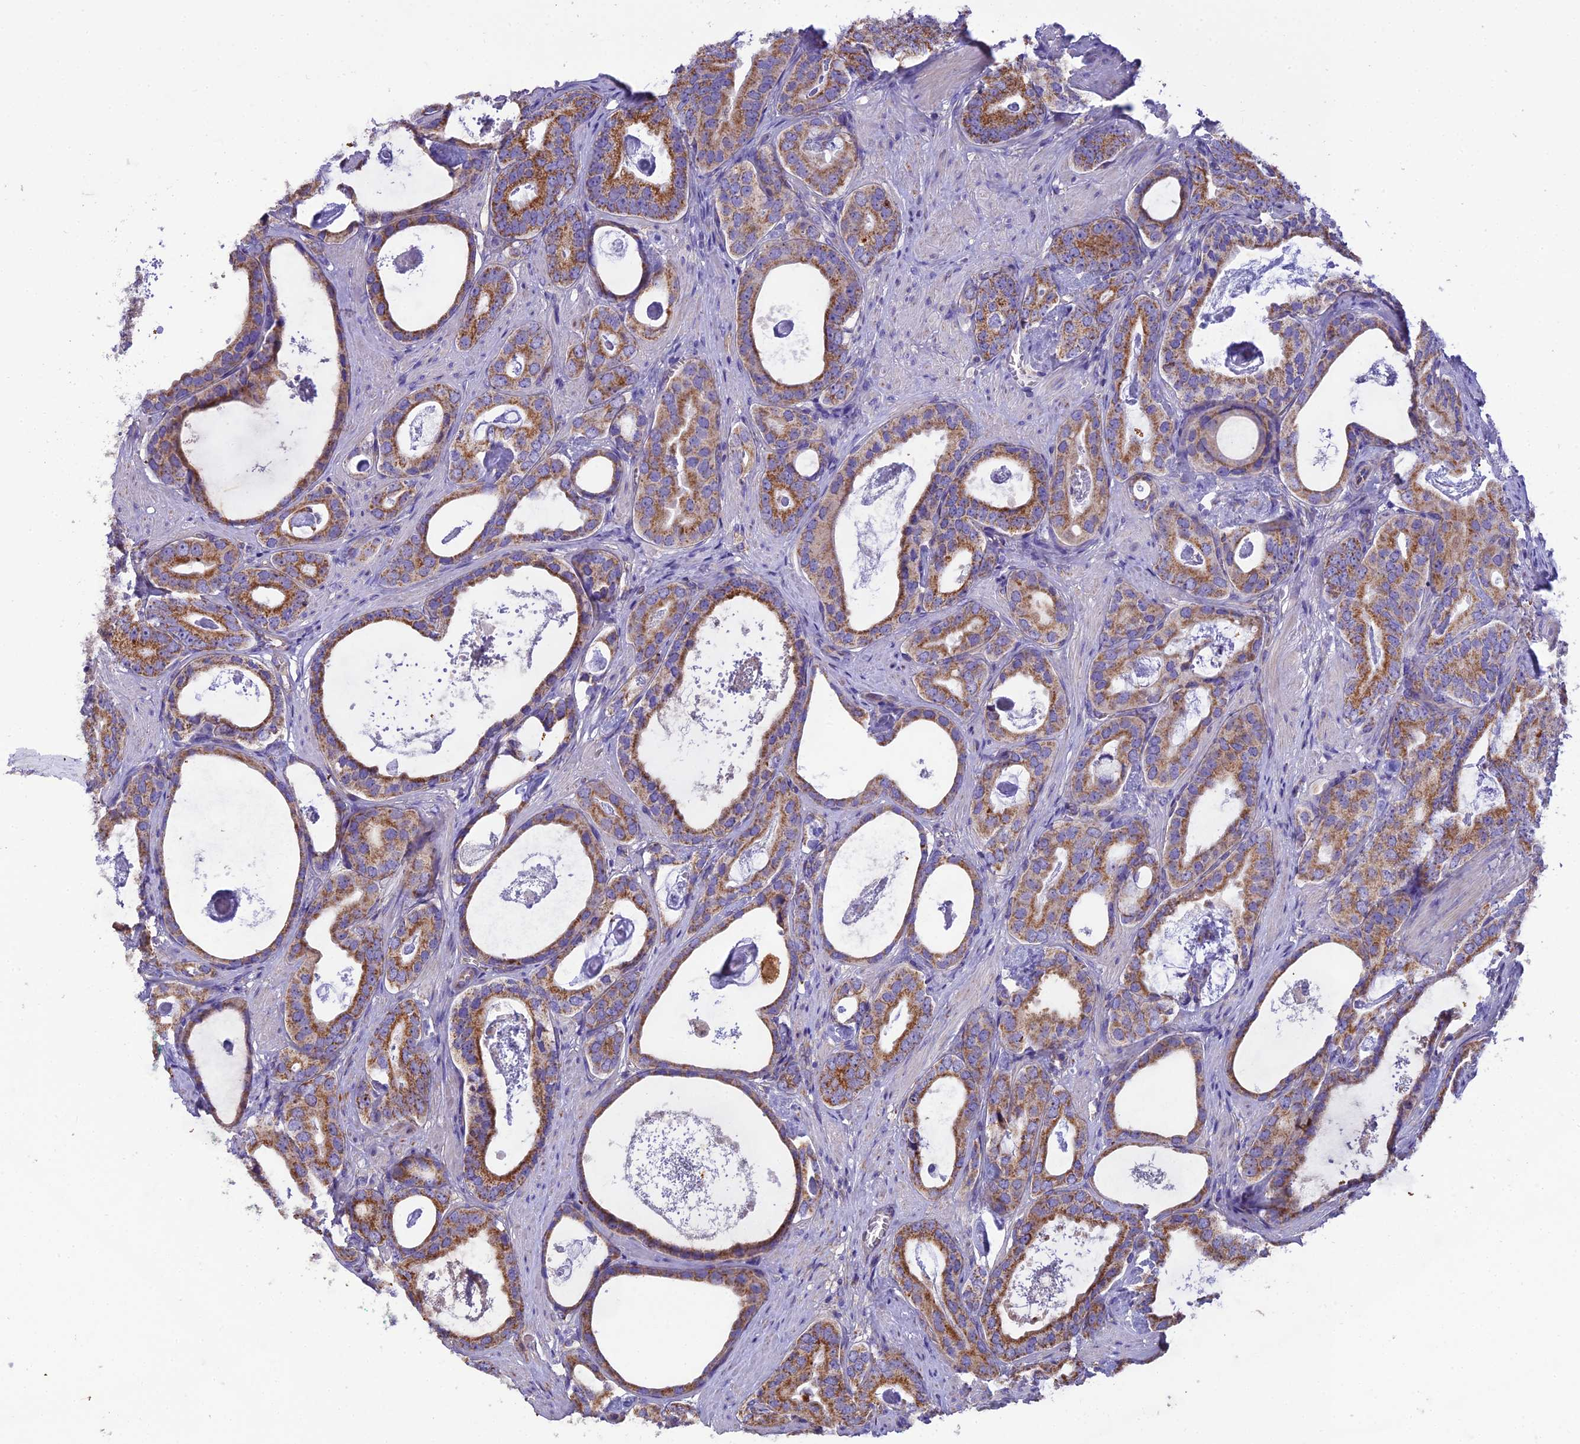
{"staining": {"intensity": "strong", "quantity": ">75%", "location": "cytoplasmic/membranous"}, "tissue": "prostate cancer", "cell_type": "Tumor cells", "image_type": "cancer", "snomed": [{"axis": "morphology", "description": "Adenocarcinoma, Low grade"}, {"axis": "topography", "description": "Prostate"}], "caption": "DAB (3,3'-diaminobenzidine) immunohistochemical staining of human prostate cancer shows strong cytoplasmic/membranous protein positivity in about >75% of tumor cells.", "gene": "GPD1", "patient": {"sex": "male", "age": 71}}